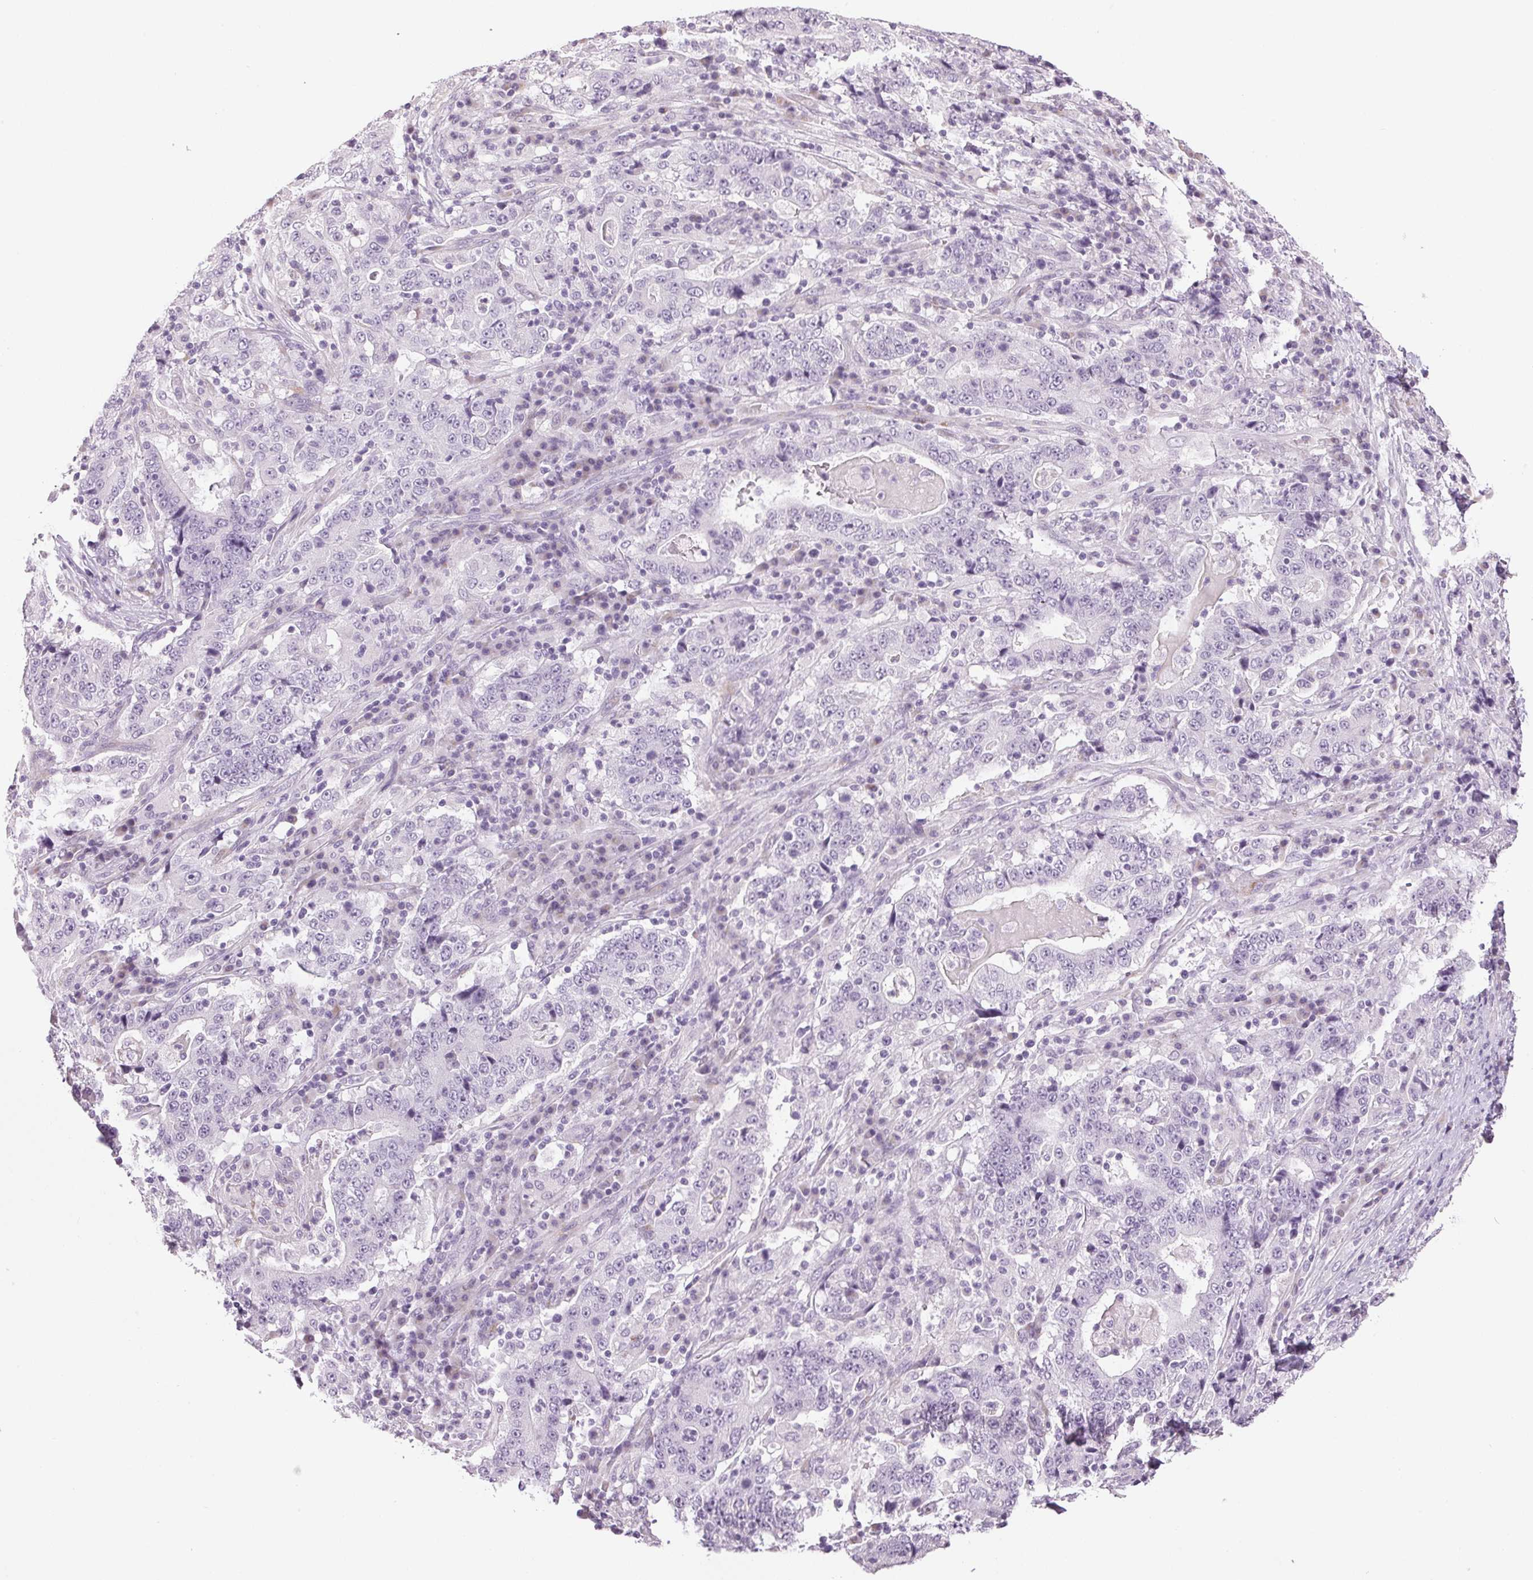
{"staining": {"intensity": "negative", "quantity": "none", "location": "none"}, "tissue": "stomach cancer", "cell_type": "Tumor cells", "image_type": "cancer", "snomed": [{"axis": "morphology", "description": "Normal tissue, NOS"}, {"axis": "morphology", "description": "Adenocarcinoma, NOS"}, {"axis": "topography", "description": "Stomach, upper"}, {"axis": "topography", "description": "Stomach"}], "caption": "Immunohistochemistry (IHC) of human stomach cancer reveals no staining in tumor cells.", "gene": "DNAJC6", "patient": {"sex": "male", "age": 59}}